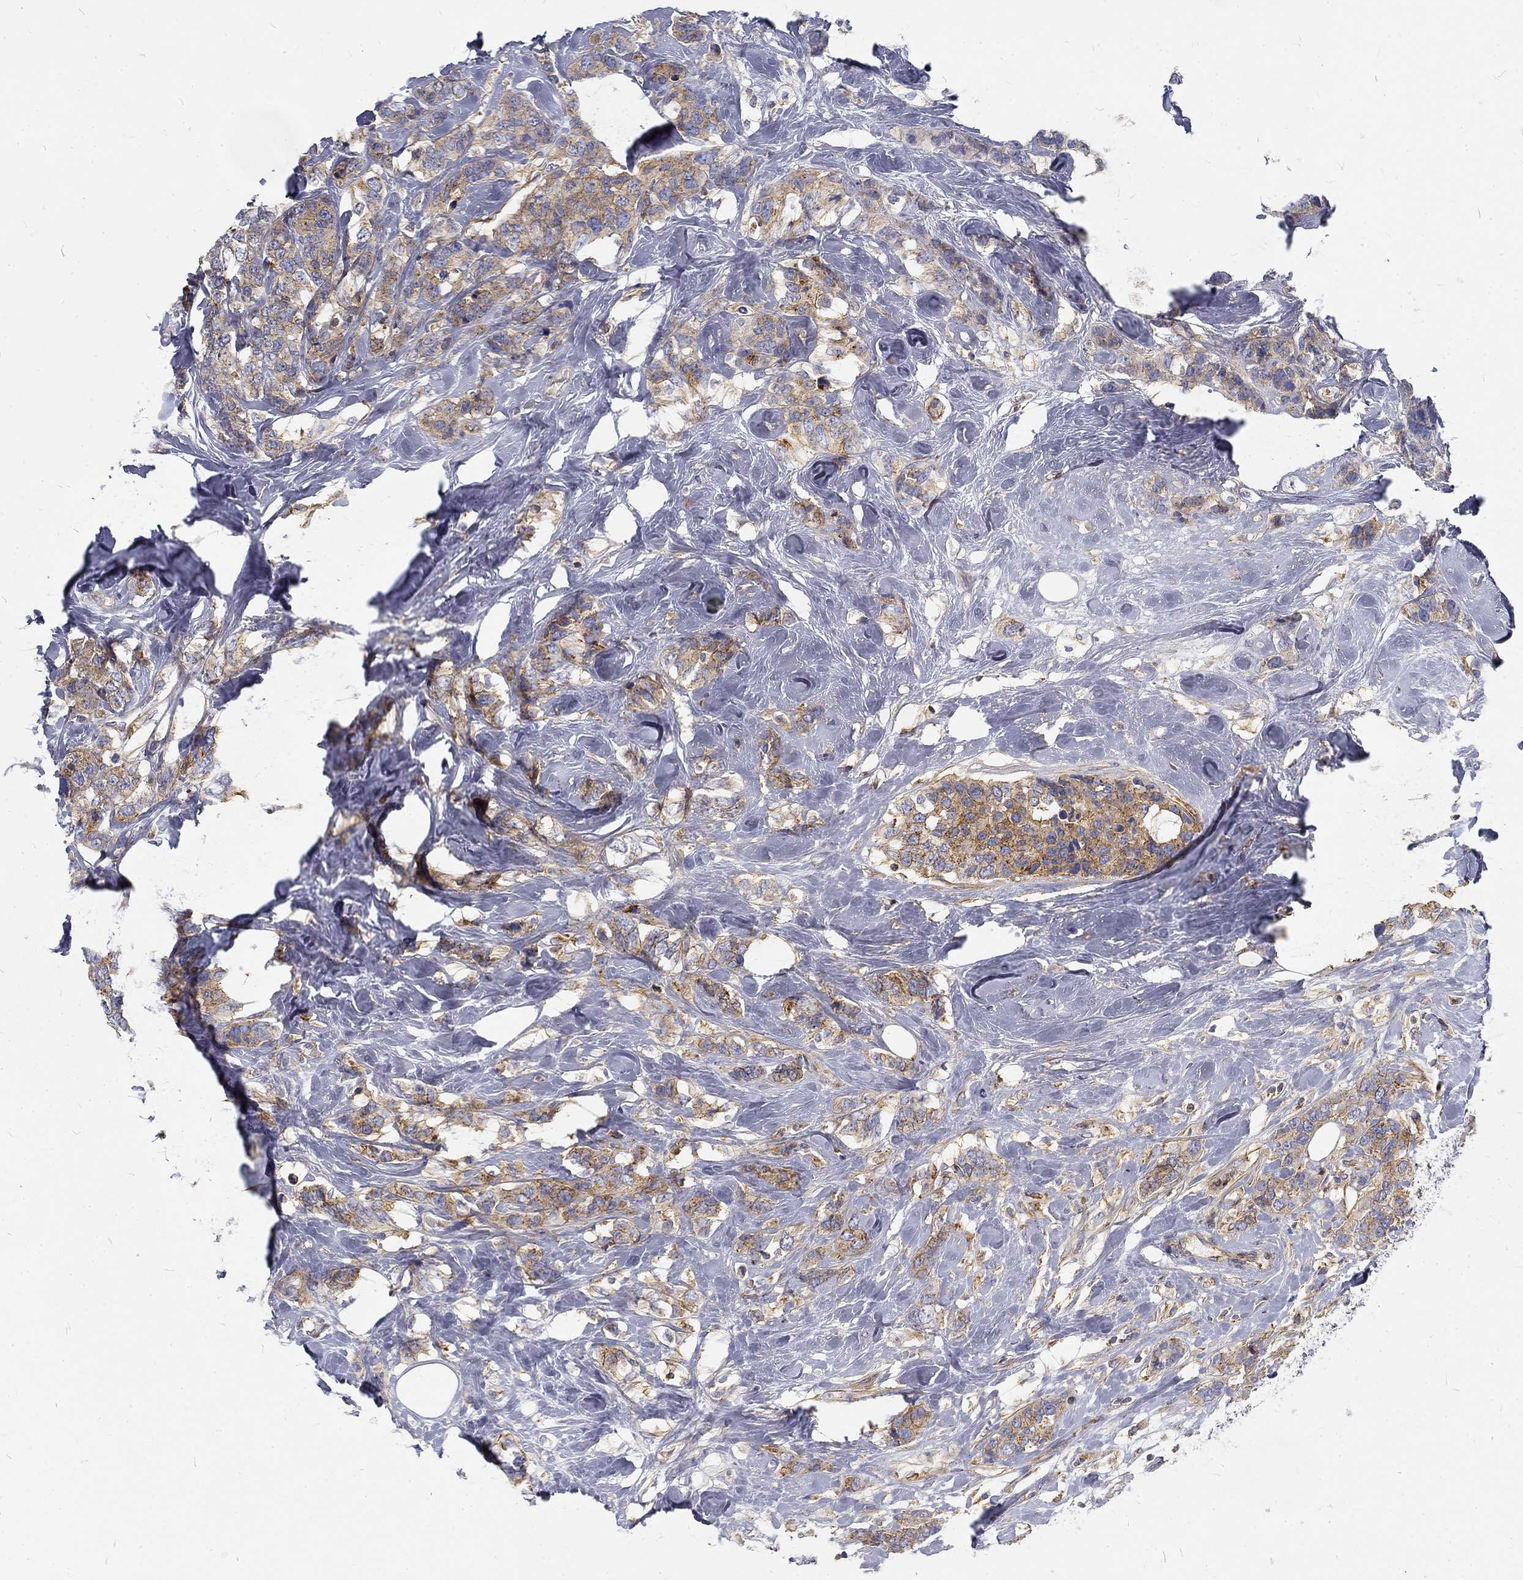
{"staining": {"intensity": "moderate", "quantity": "25%-75%", "location": "cytoplasmic/membranous"}, "tissue": "breast cancer", "cell_type": "Tumor cells", "image_type": "cancer", "snomed": [{"axis": "morphology", "description": "Lobular carcinoma"}, {"axis": "topography", "description": "Breast"}], "caption": "IHC micrograph of neoplastic tissue: breast cancer (lobular carcinoma) stained using immunohistochemistry exhibits medium levels of moderate protein expression localized specifically in the cytoplasmic/membranous of tumor cells, appearing as a cytoplasmic/membranous brown color.", "gene": "MTMR11", "patient": {"sex": "female", "age": 59}}